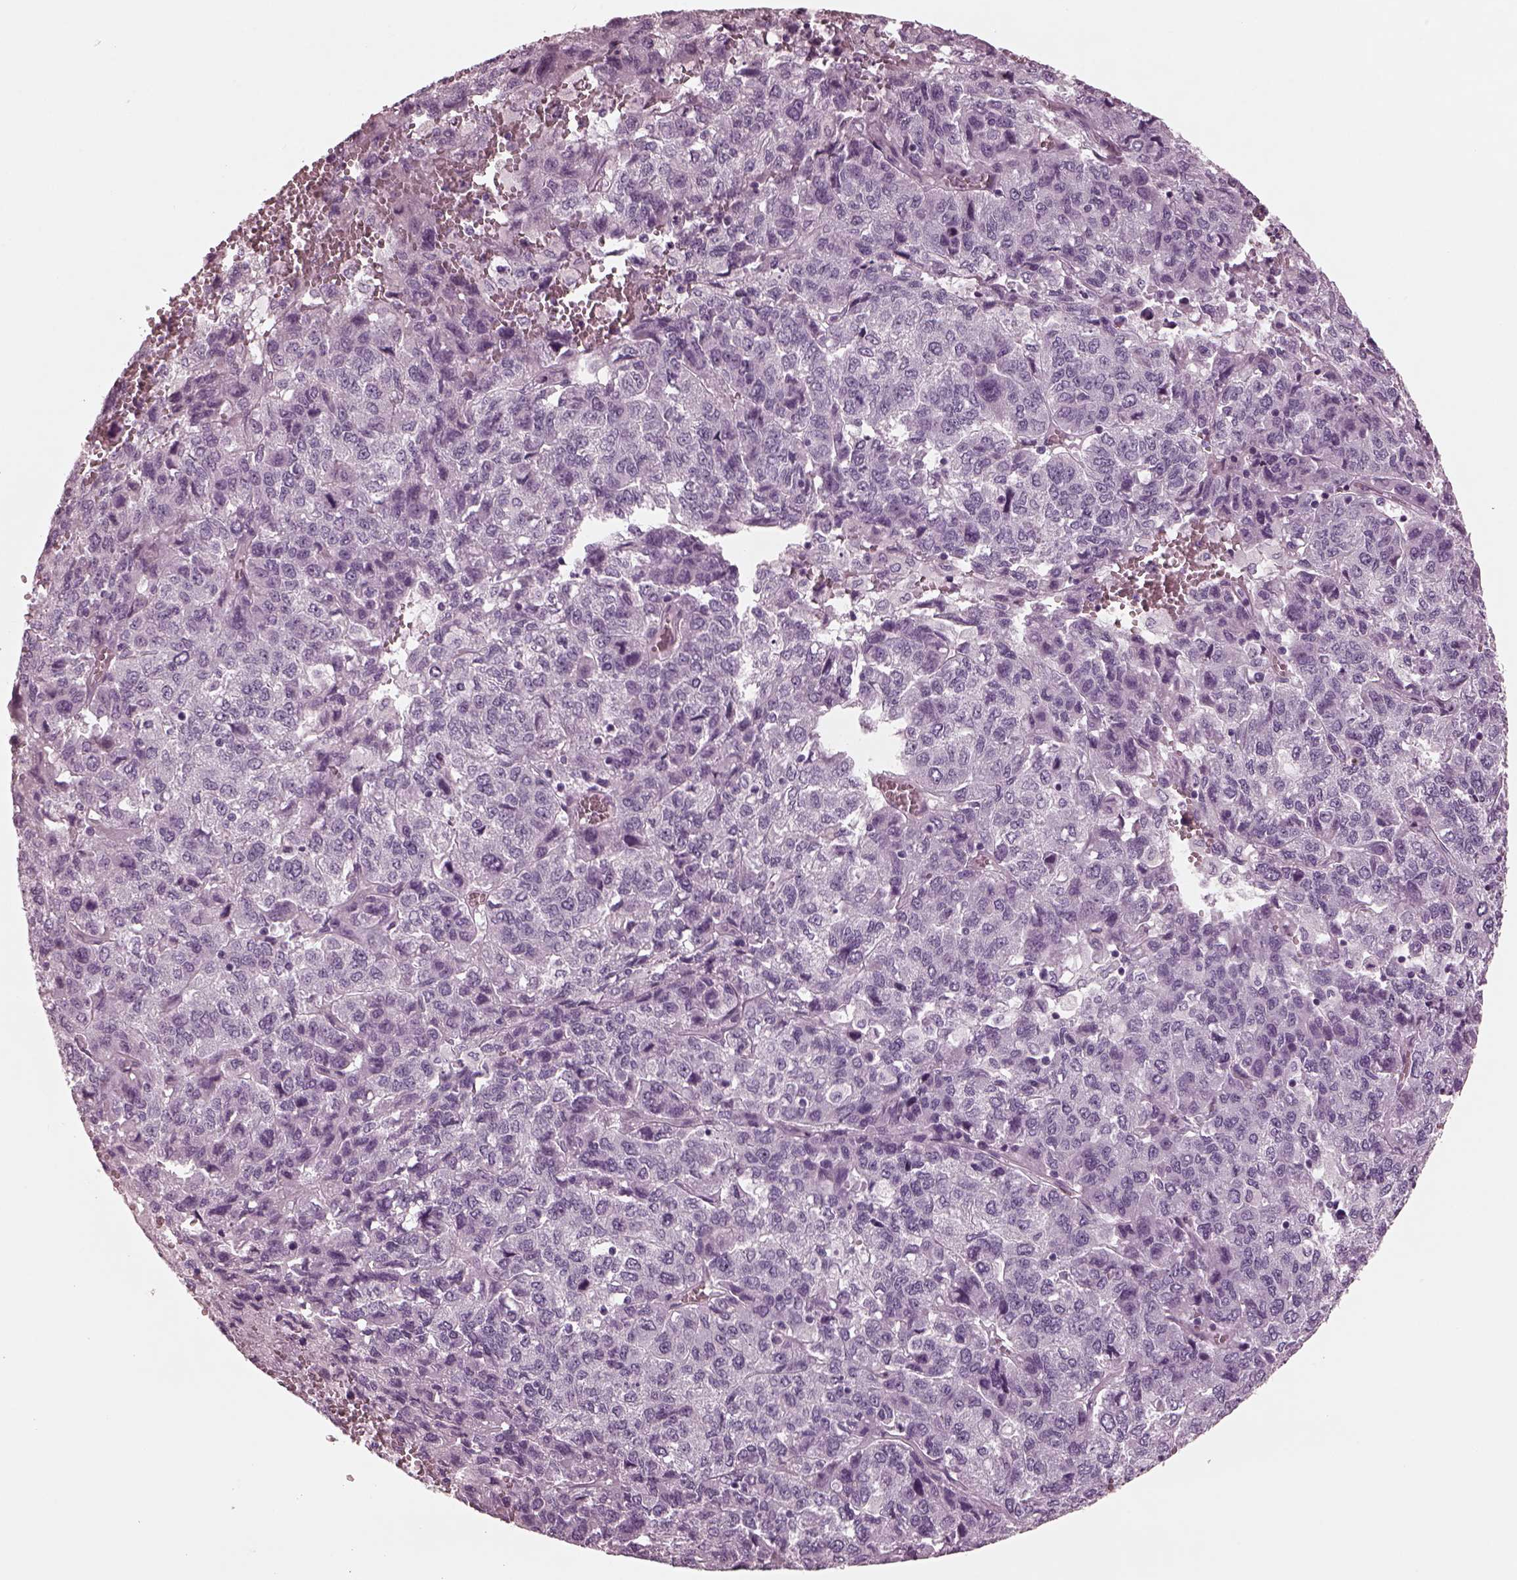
{"staining": {"intensity": "negative", "quantity": "none", "location": "none"}, "tissue": "liver cancer", "cell_type": "Tumor cells", "image_type": "cancer", "snomed": [{"axis": "morphology", "description": "Carcinoma, Hepatocellular, NOS"}, {"axis": "topography", "description": "Liver"}], "caption": "Tumor cells show no significant staining in liver hepatocellular carcinoma. Brightfield microscopy of immunohistochemistry (IHC) stained with DAB (3,3'-diaminobenzidine) (brown) and hematoxylin (blue), captured at high magnification.", "gene": "GRM6", "patient": {"sex": "male", "age": 69}}